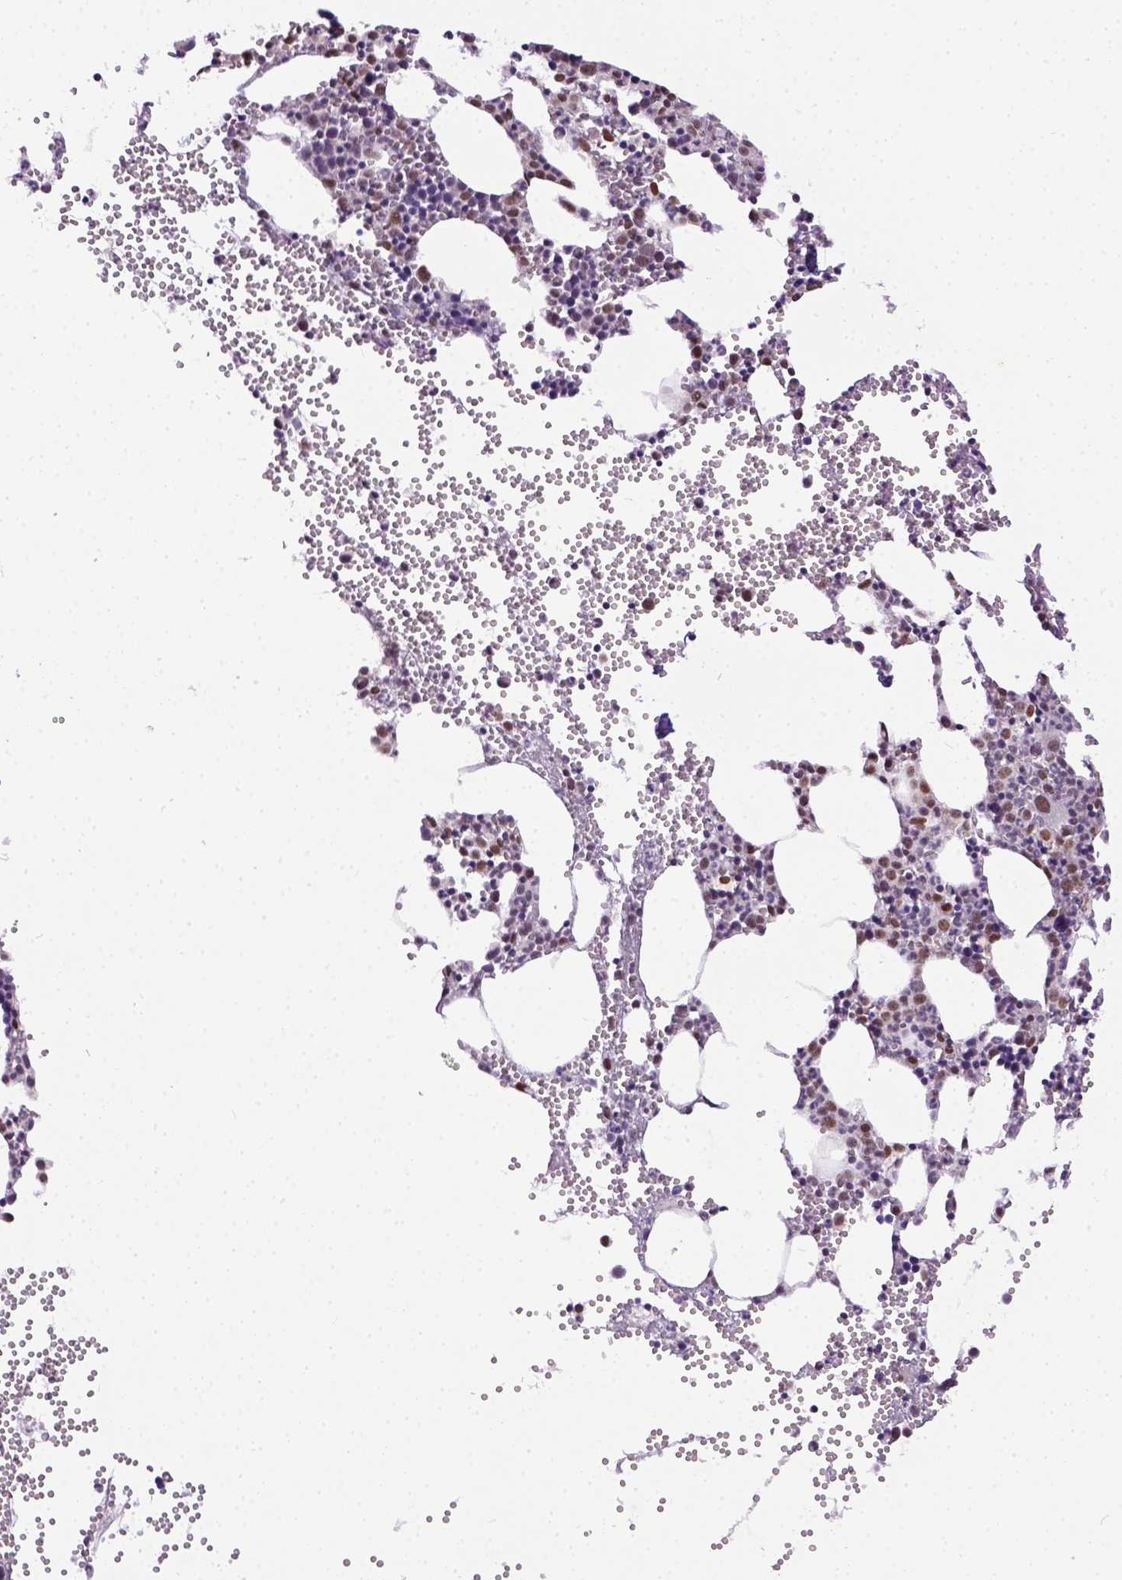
{"staining": {"intensity": "moderate", "quantity": "25%-75%", "location": "nuclear"}, "tissue": "bone marrow", "cell_type": "Hematopoietic cells", "image_type": "normal", "snomed": [{"axis": "morphology", "description": "Normal tissue, NOS"}, {"axis": "topography", "description": "Bone marrow"}], "caption": "The image demonstrates staining of benign bone marrow, revealing moderate nuclear protein staining (brown color) within hematopoietic cells. The staining was performed using DAB (3,3'-diaminobenzidine), with brown indicating positive protein expression. Nuclei are stained blue with hematoxylin.", "gene": "ERCC1", "patient": {"sex": "male", "age": 89}}